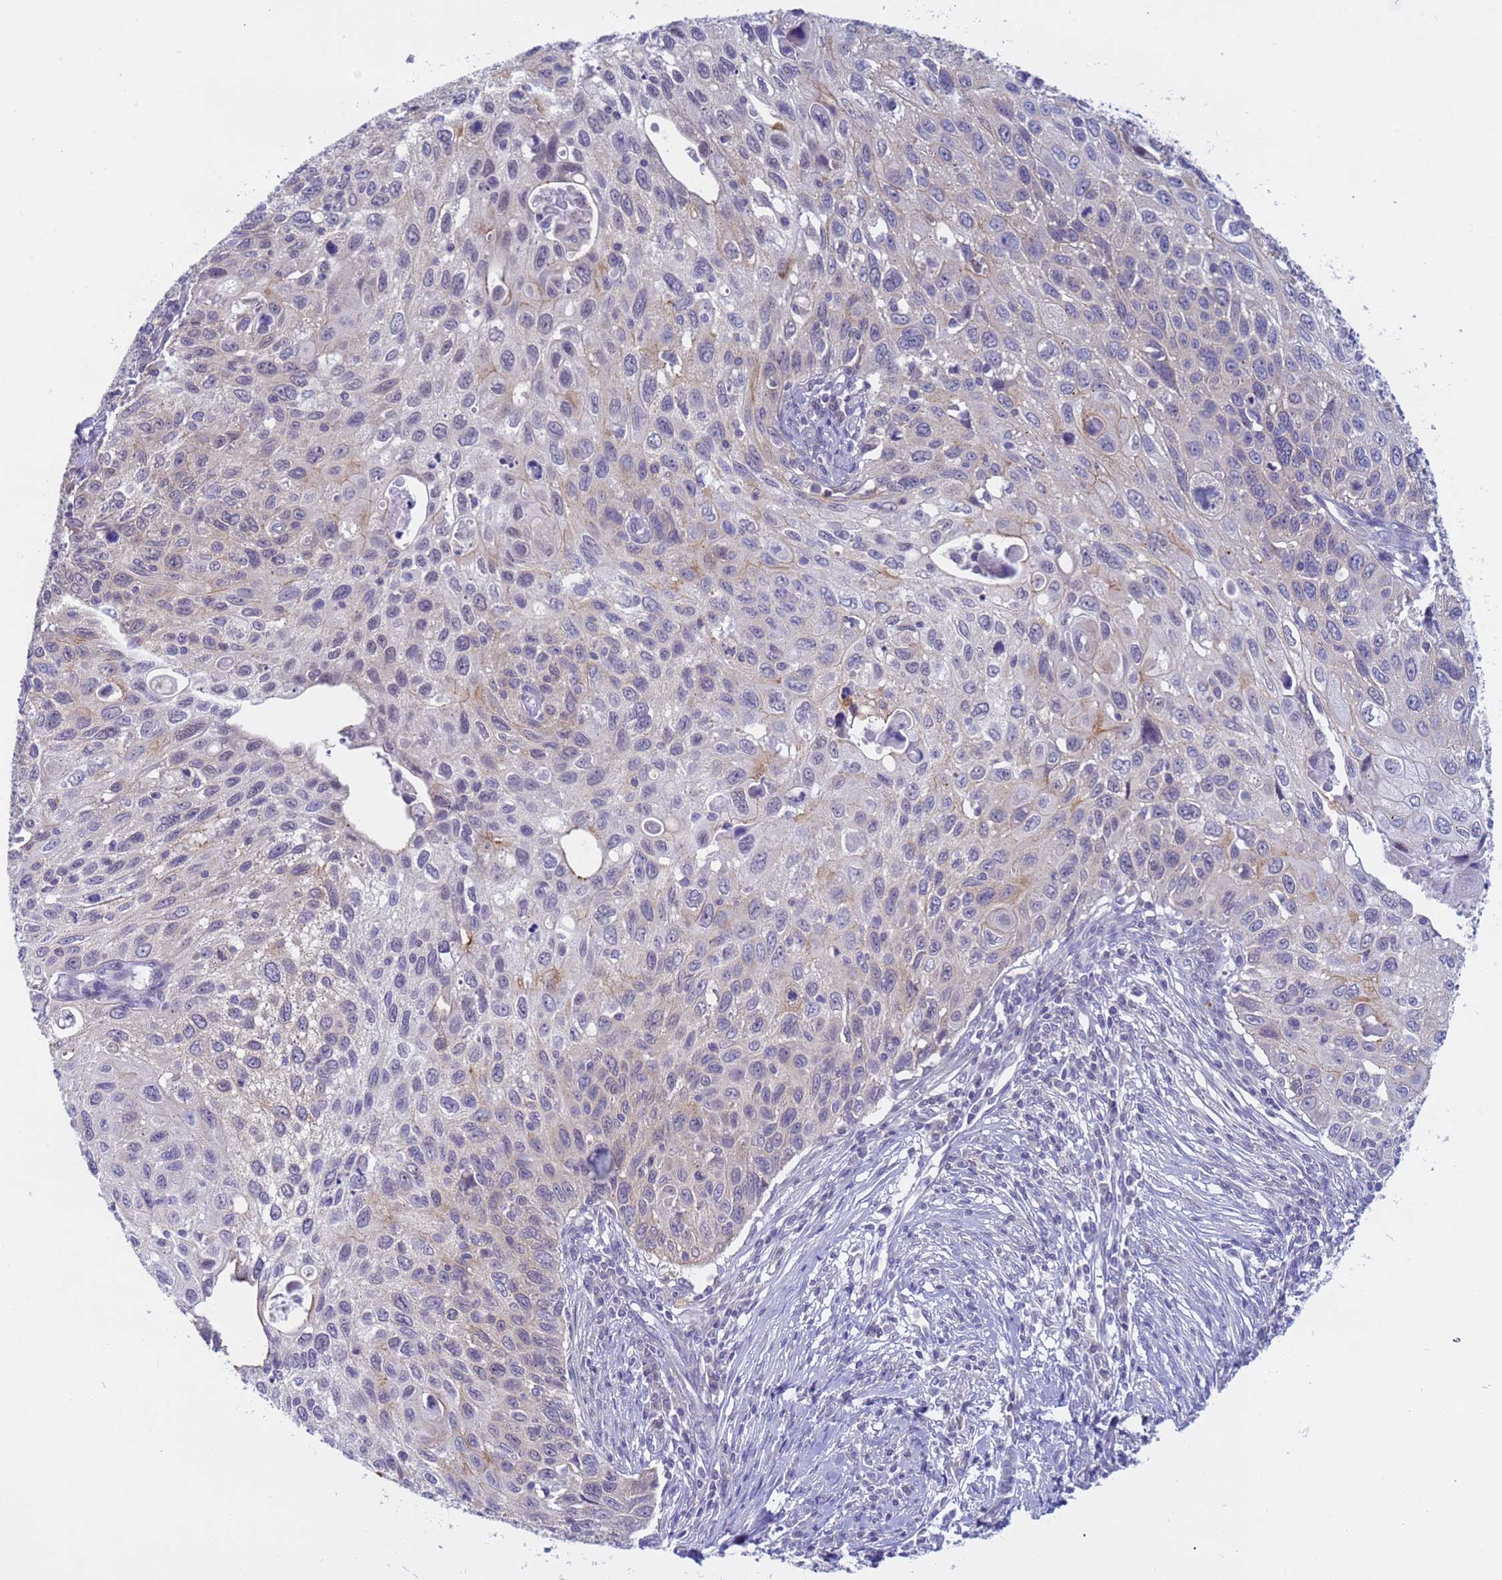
{"staining": {"intensity": "negative", "quantity": "none", "location": "none"}, "tissue": "cervical cancer", "cell_type": "Tumor cells", "image_type": "cancer", "snomed": [{"axis": "morphology", "description": "Squamous cell carcinoma, NOS"}, {"axis": "topography", "description": "Cervix"}], "caption": "Image shows no protein staining in tumor cells of cervical cancer tissue. Nuclei are stained in blue.", "gene": "CAPN7", "patient": {"sex": "female", "age": 70}}